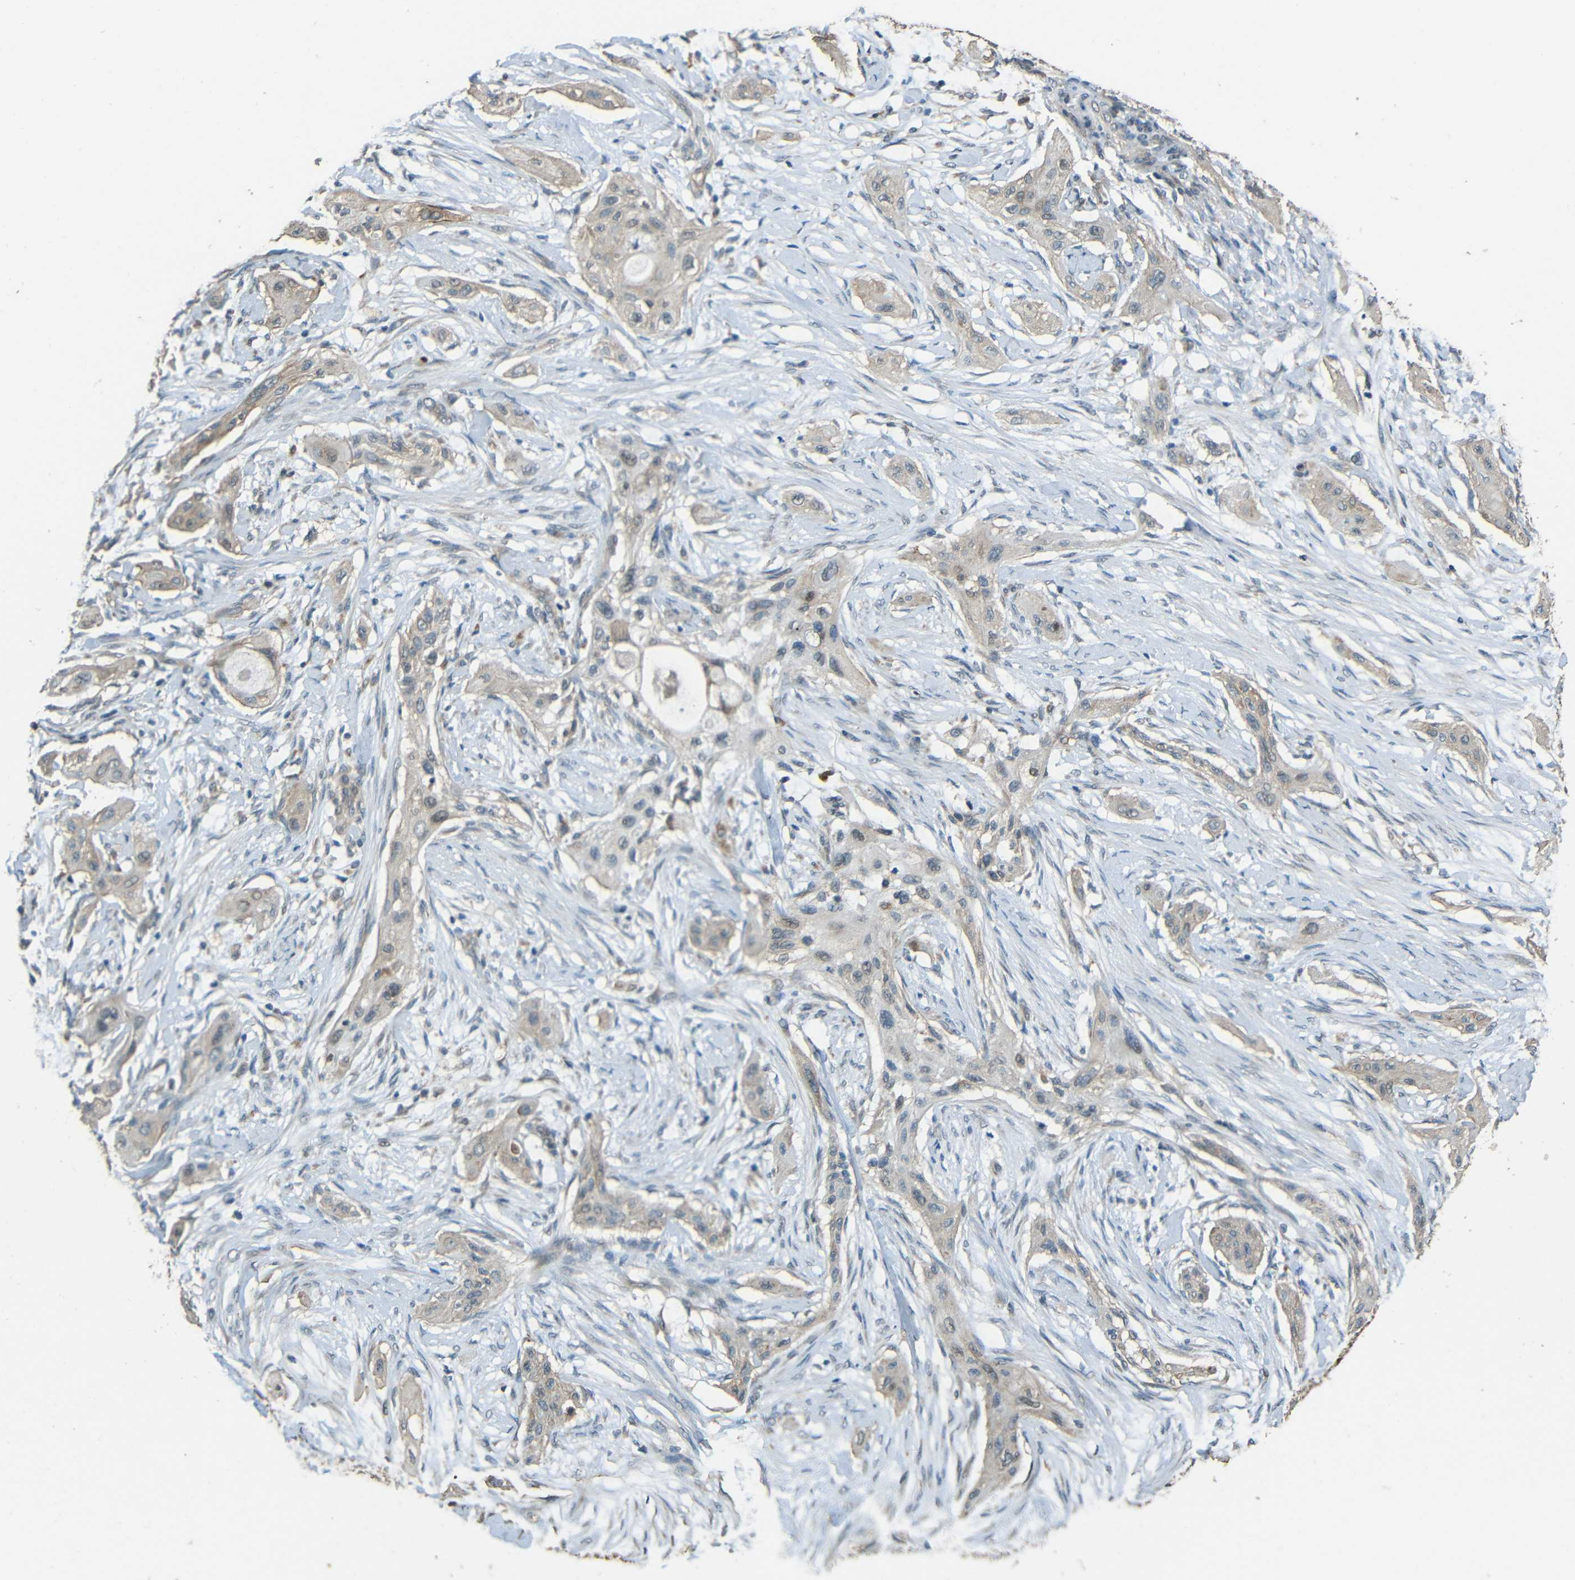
{"staining": {"intensity": "weak", "quantity": "25%-75%", "location": "cytoplasmic/membranous"}, "tissue": "lung cancer", "cell_type": "Tumor cells", "image_type": "cancer", "snomed": [{"axis": "morphology", "description": "Squamous cell carcinoma, NOS"}, {"axis": "topography", "description": "Lung"}], "caption": "Weak cytoplasmic/membranous expression is present in approximately 25%-75% of tumor cells in lung cancer (squamous cell carcinoma).", "gene": "ACACA", "patient": {"sex": "female", "age": 47}}